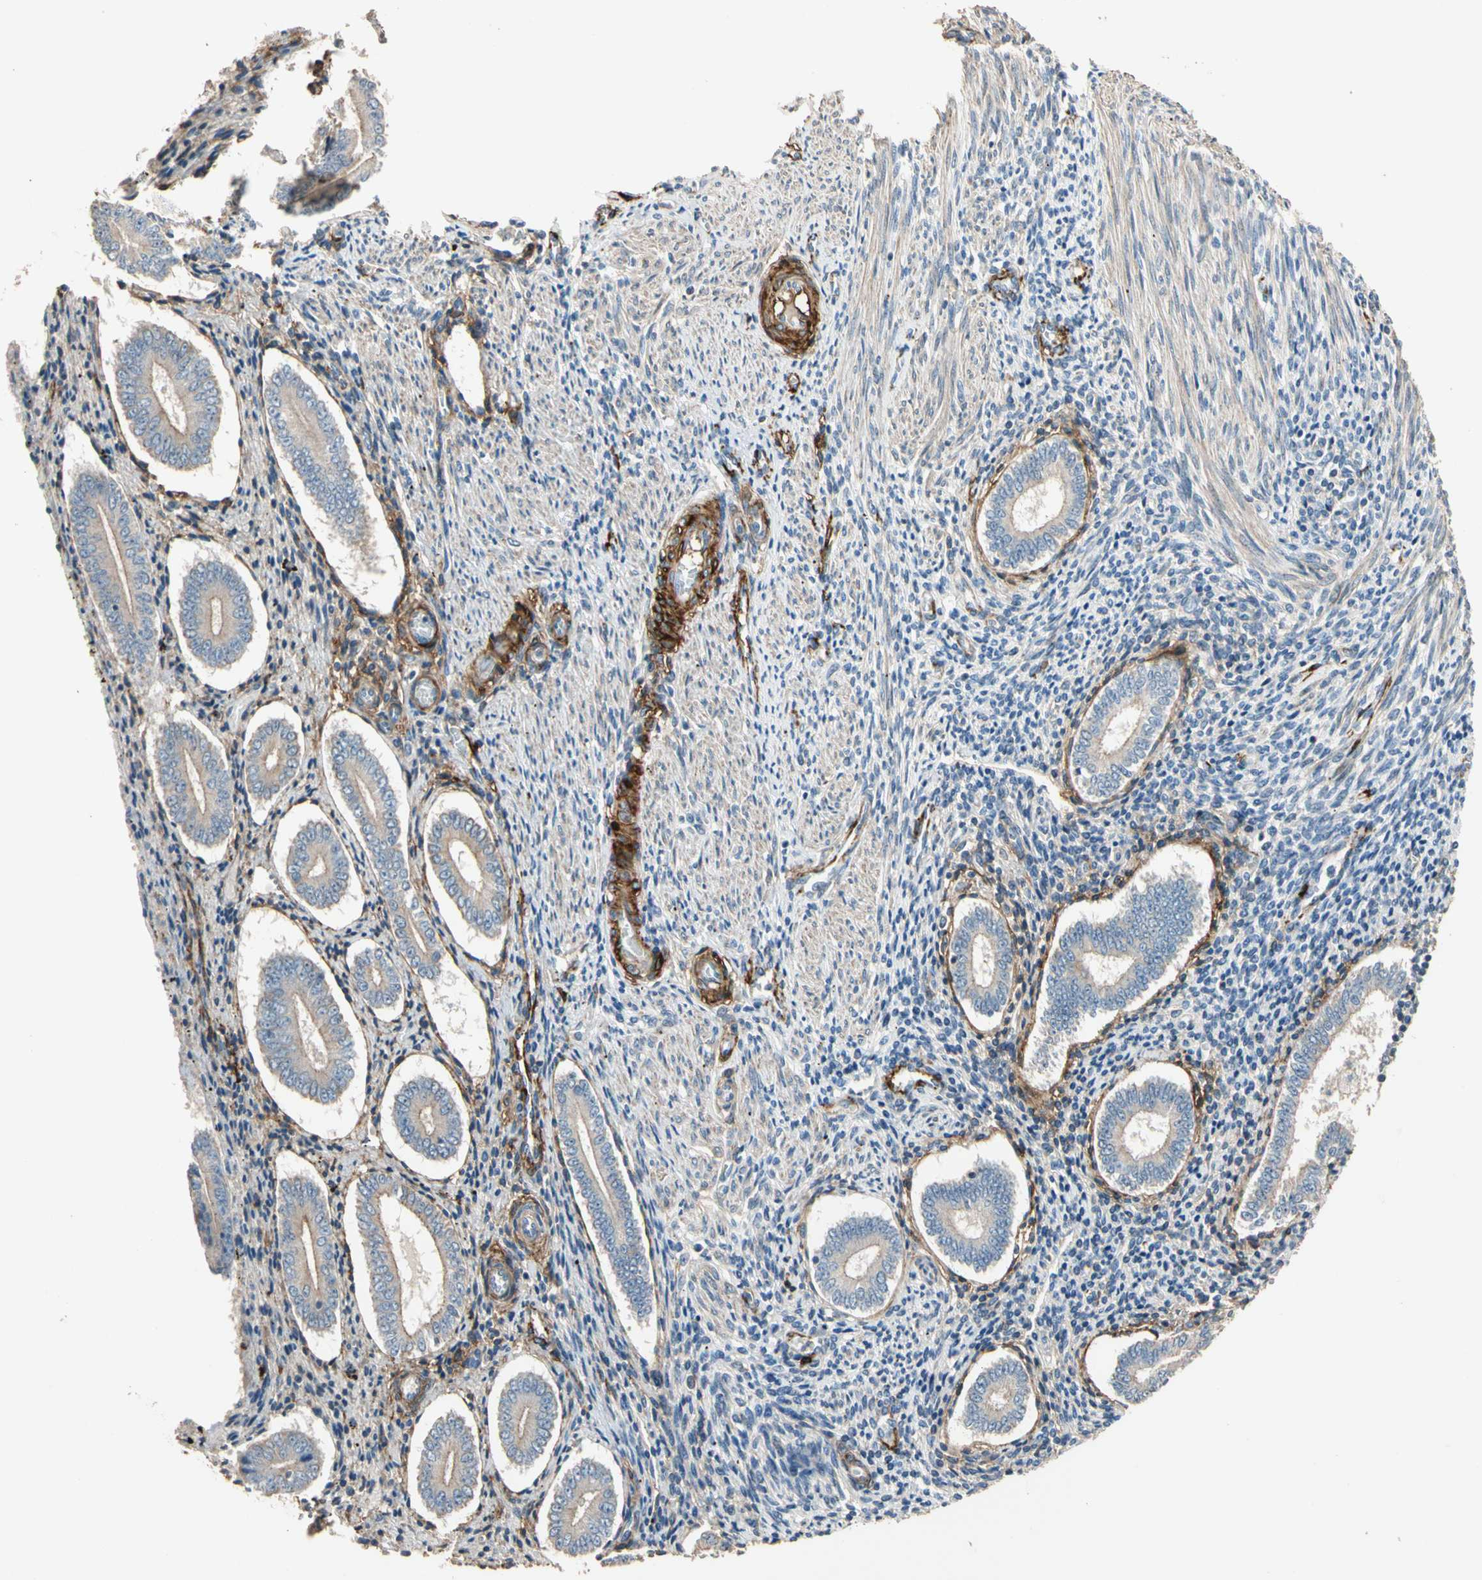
{"staining": {"intensity": "weak", "quantity": "25%-75%", "location": "cytoplasmic/membranous"}, "tissue": "endometrium", "cell_type": "Cells in endometrial stroma", "image_type": "normal", "snomed": [{"axis": "morphology", "description": "Normal tissue, NOS"}, {"axis": "topography", "description": "Endometrium"}], "caption": "Immunohistochemistry histopathology image of benign endometrium stained for a protein (brown), which demonstrates low levels of weak cytoplasmic/membranous positivity in approximately 25%-75% of cells in endometrial stroma.", "gene": "SUSD2", "patient": {"sex": "female", "age": 42}}